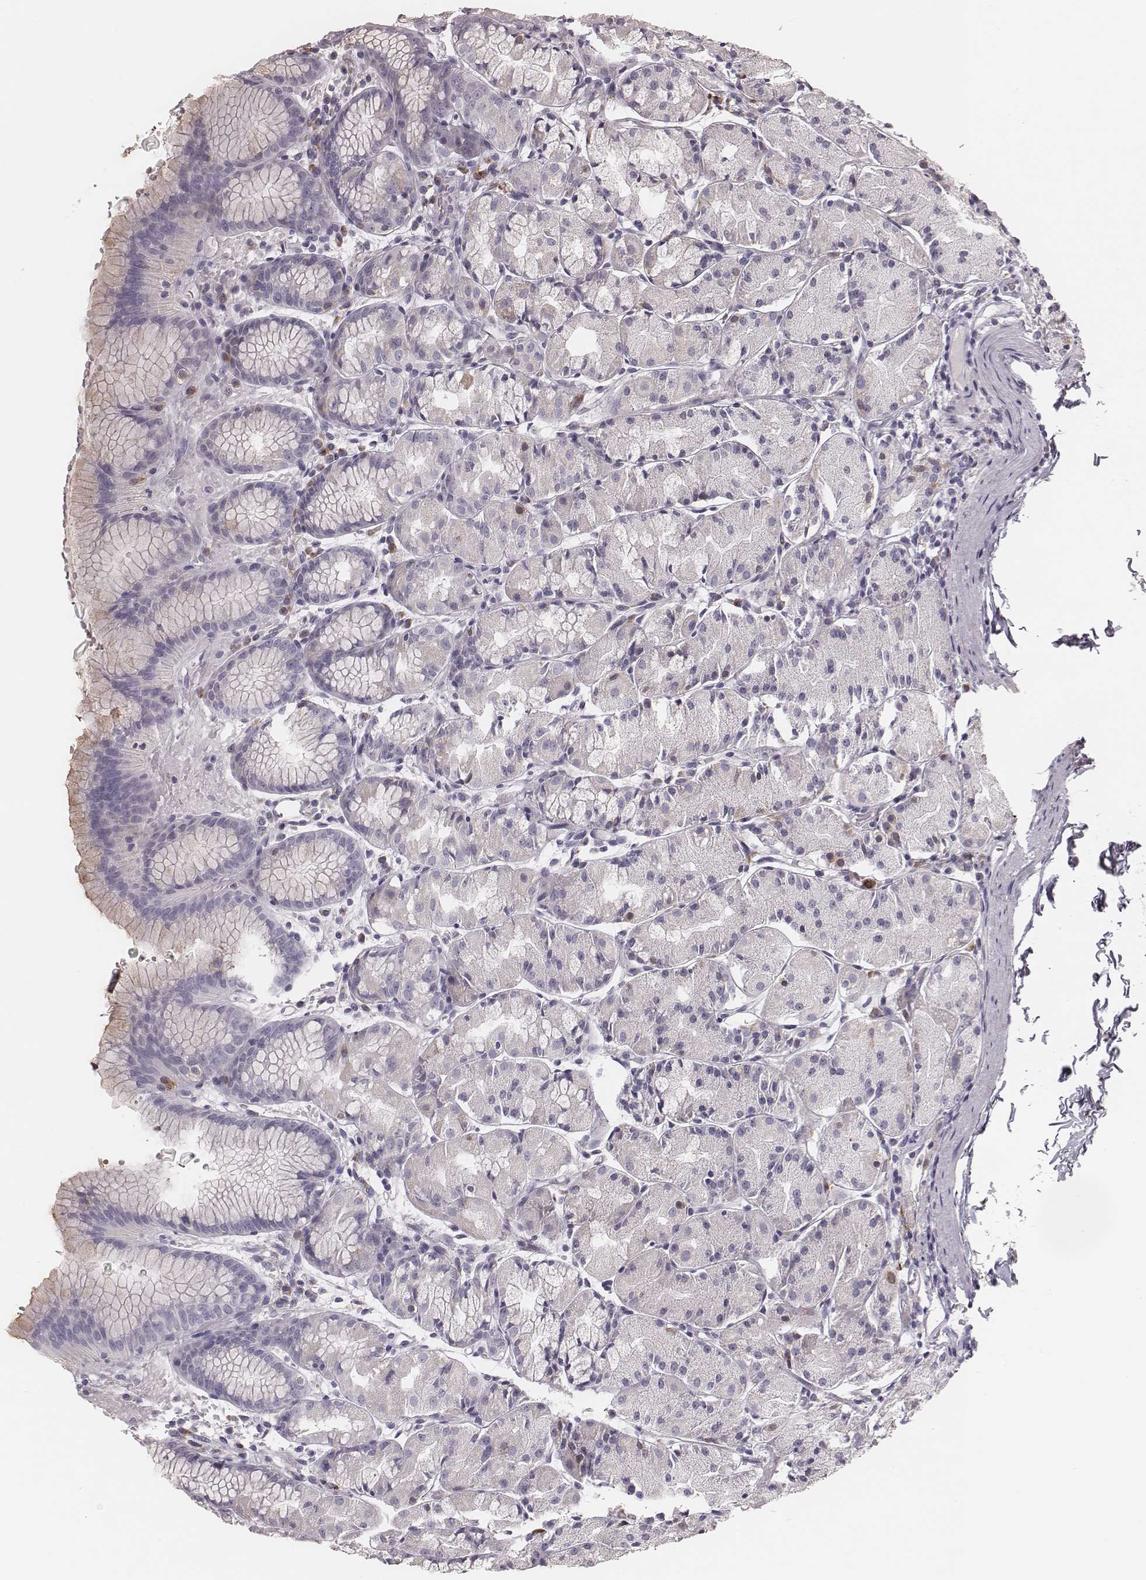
{"staining": {"intensity": "negative", "quantity": "none", "location": "none"}, "tissue": "stomach", "cell_type": "Glandular cells", "image_type": "normal", "snomed": [{"axis": "morphology", "description": "Normal tissue, NOS"}, {"axis": "topography", "description": "Stomach, upper"}], "caption": "Immunohistochemistry (IHC) histopathology image of normal stomach stained for a protein (brown), which exhibits no staining in glandular cells. (Brightfield microscopy of DAB immunohistochemistry (IHC) at high magnification).", "gene": "KIF5C", "patient": {"sex": "male", "age": 47}}